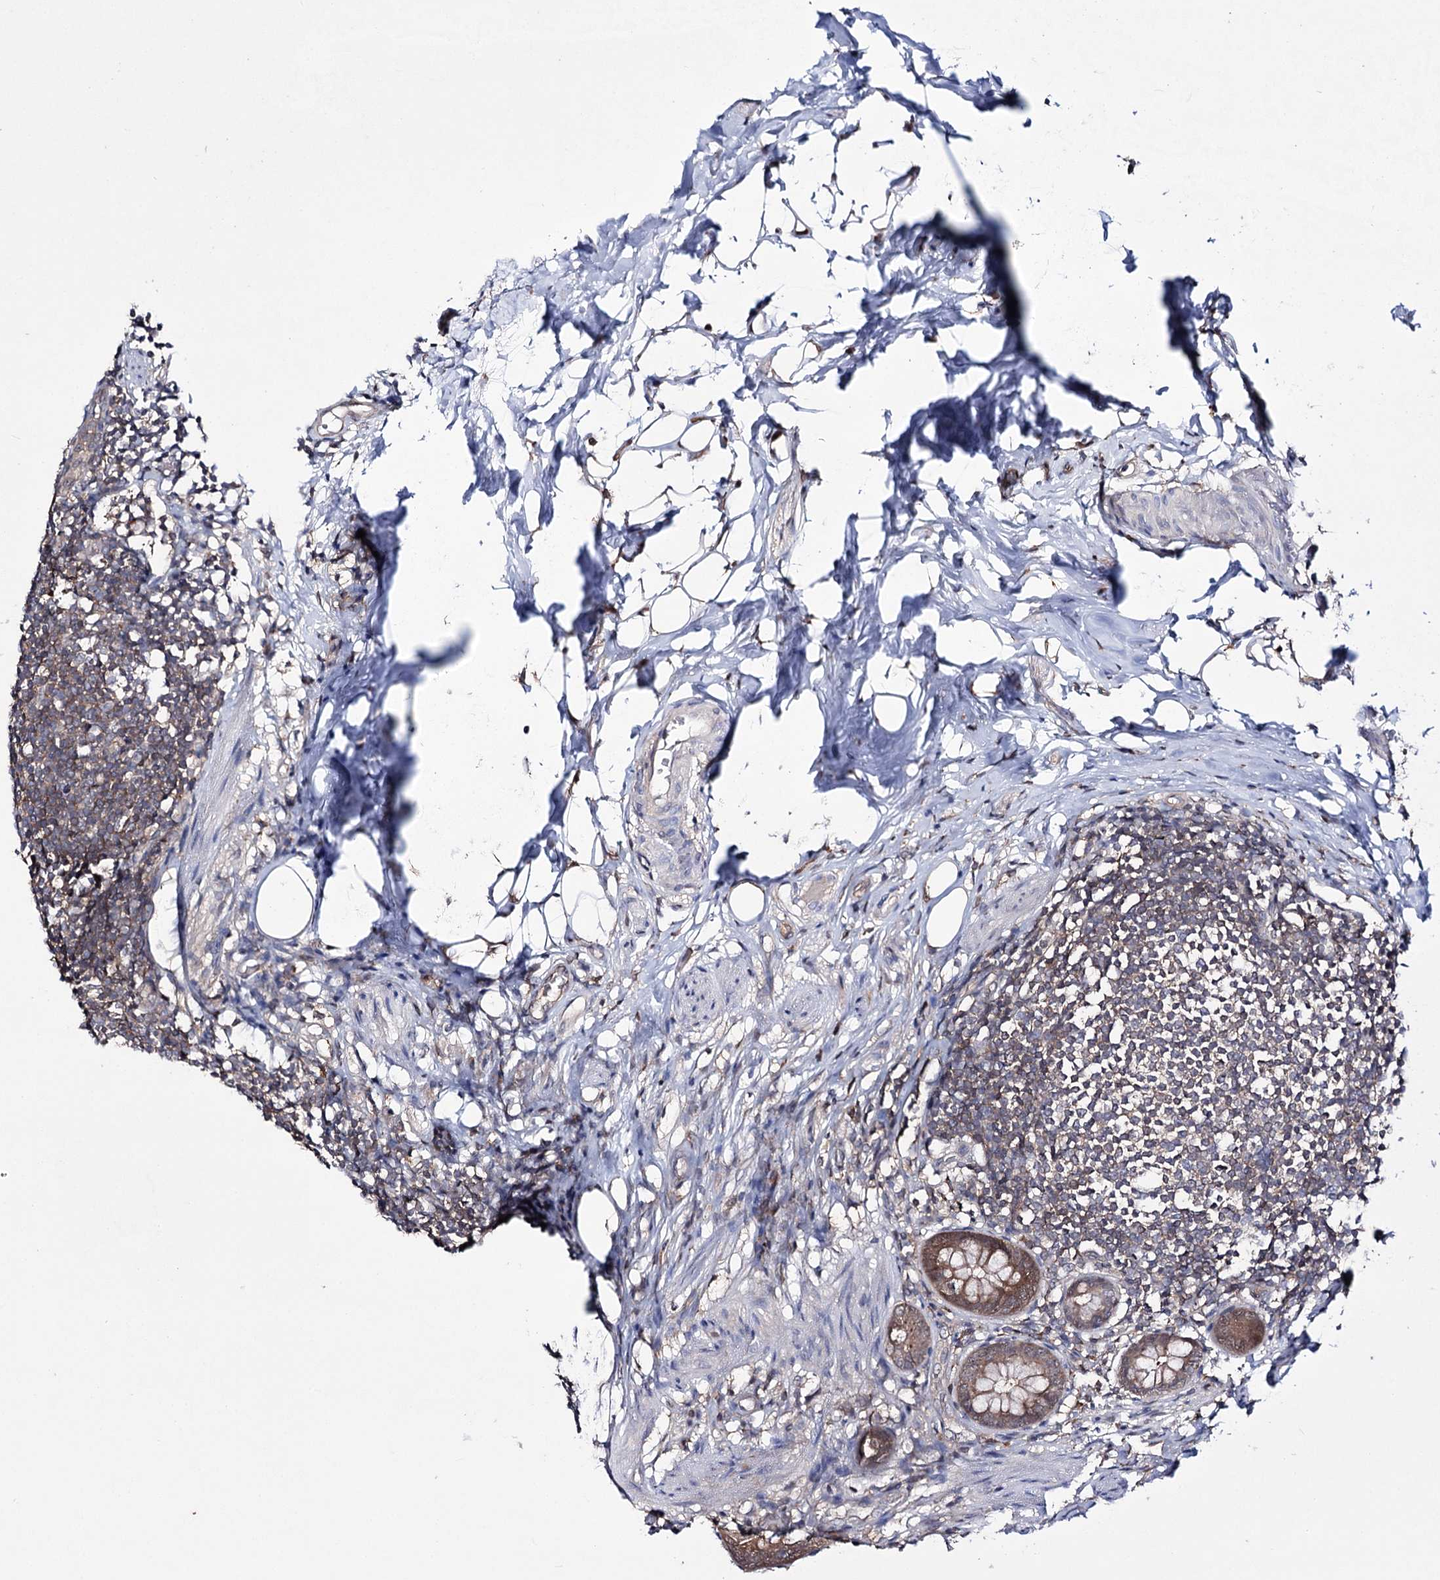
{"staining": {"intensity": "moderate", "quantity": ">75%", "location": "cytoplasmic/membranous"}, "tissue": "appendix", "cell_type": "Glandular cells", "image_type": "normal", "snomed": [{"axis": "morphology", "description": "Normal tissue, NOS"}, {"axis": "topography", "description": "Appendix"}], "caption": "The photomicrograph displays immunohistochemical staining of unremarkable appendix. There is moderate cytoplasmic/membranous positivity is present in approximately >75% of glandular cells.", "gene": "PTER", "patient": {"sex": "female", "age": 62}}